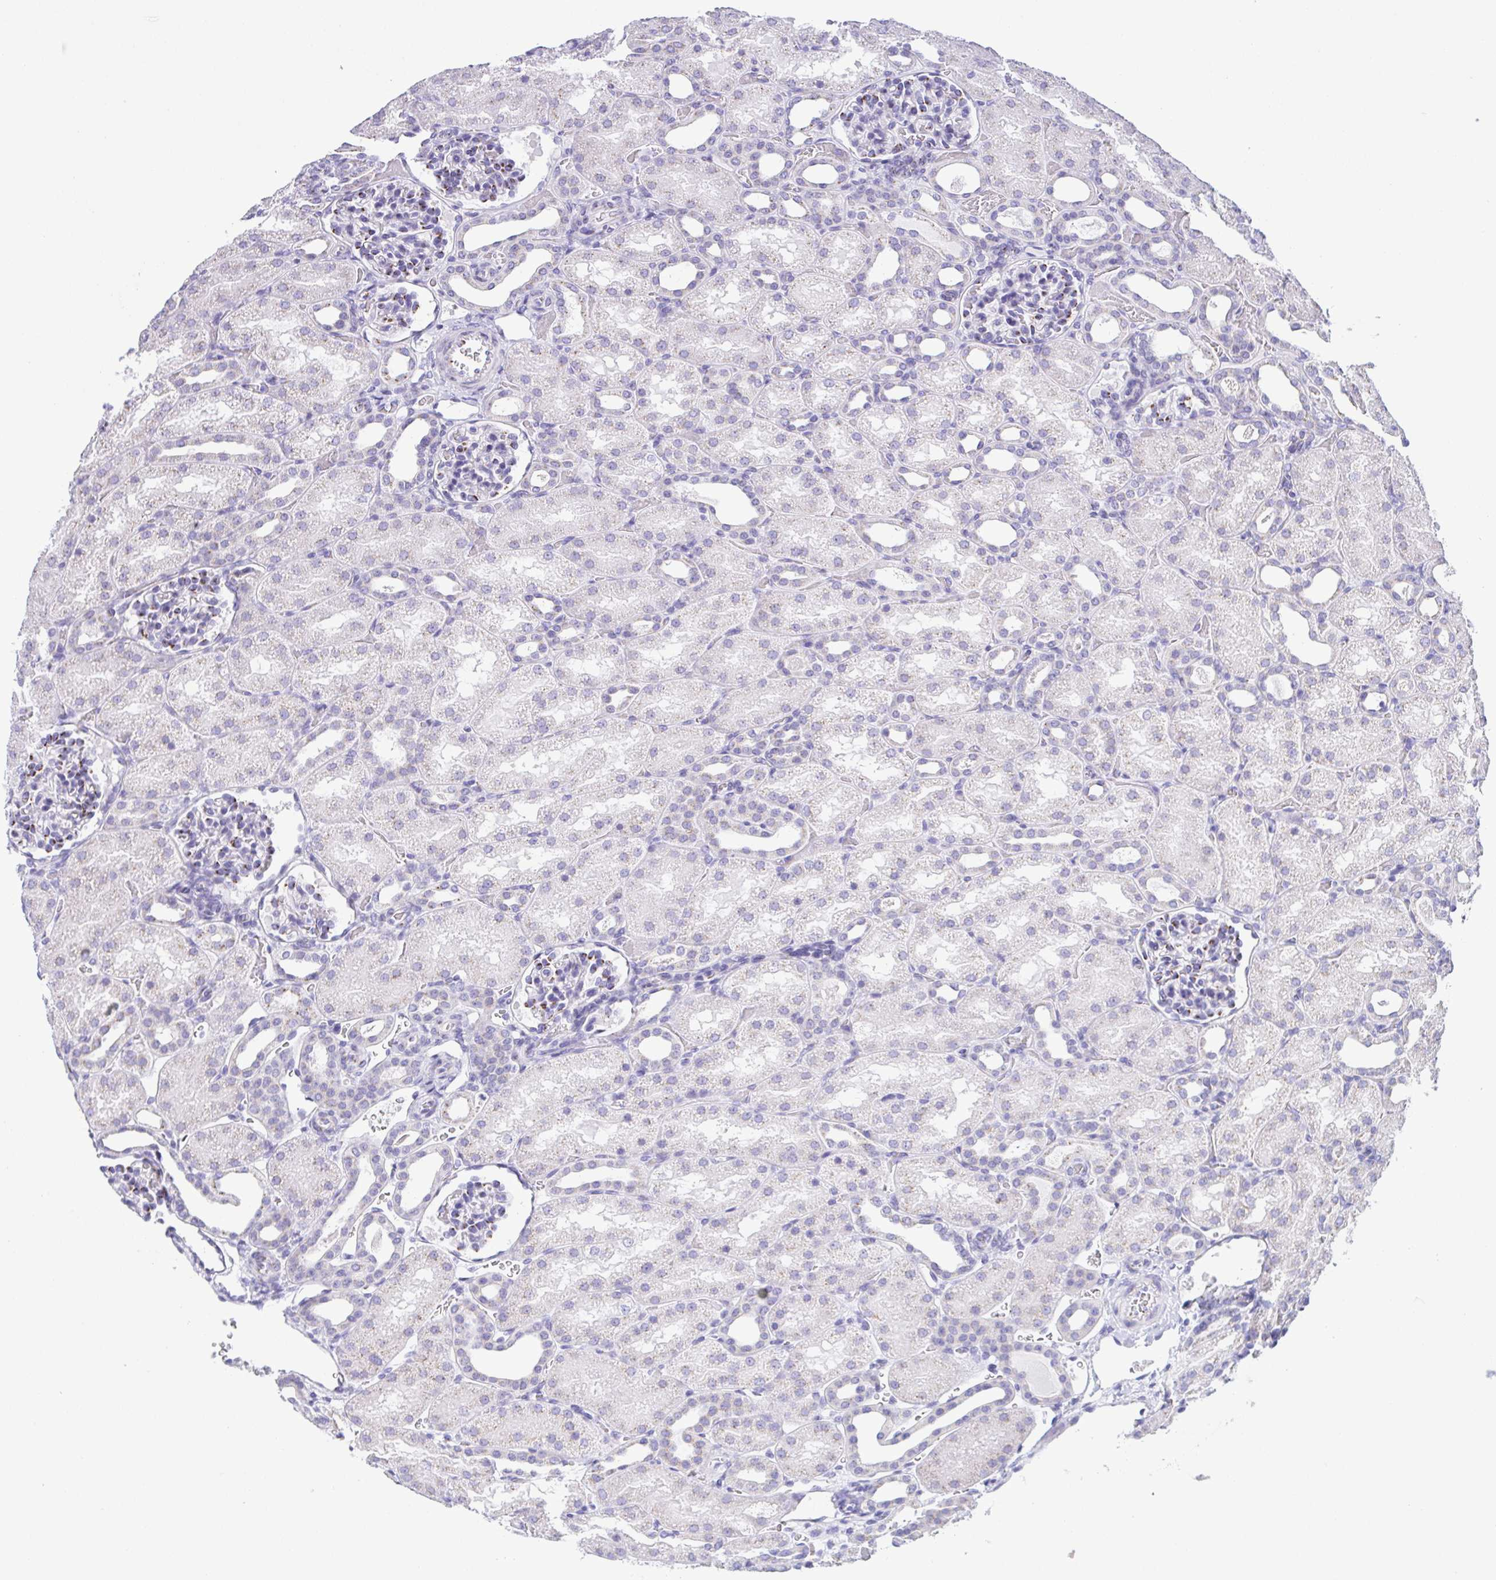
{"staining": {"intensity": "moderate", "quantity": "<25%", "location": "cytoplasmic/membranous"}, "tissue": "kidney", "cell_type": "Cells in glomeruli", "image_type": "normal", "snomed": [{"axis": "morphology", "description": "Normal tissue, NOS"}, {"axis": "topography", "description": "Kidney"}], "caption": "Protein staining of unremarkable kidney shows moderate cytoplasmic/membranous expression in approximately <25% of cells in glomeruli. The staining is performed using DAB (3,3'-diaminobenzidine) brown chromogen to label protein expression. The nuclei are counter-stained blue using hematoxylin.", "gene": "SULT1B1", "patient": {"sex": "male", "age": 2}}